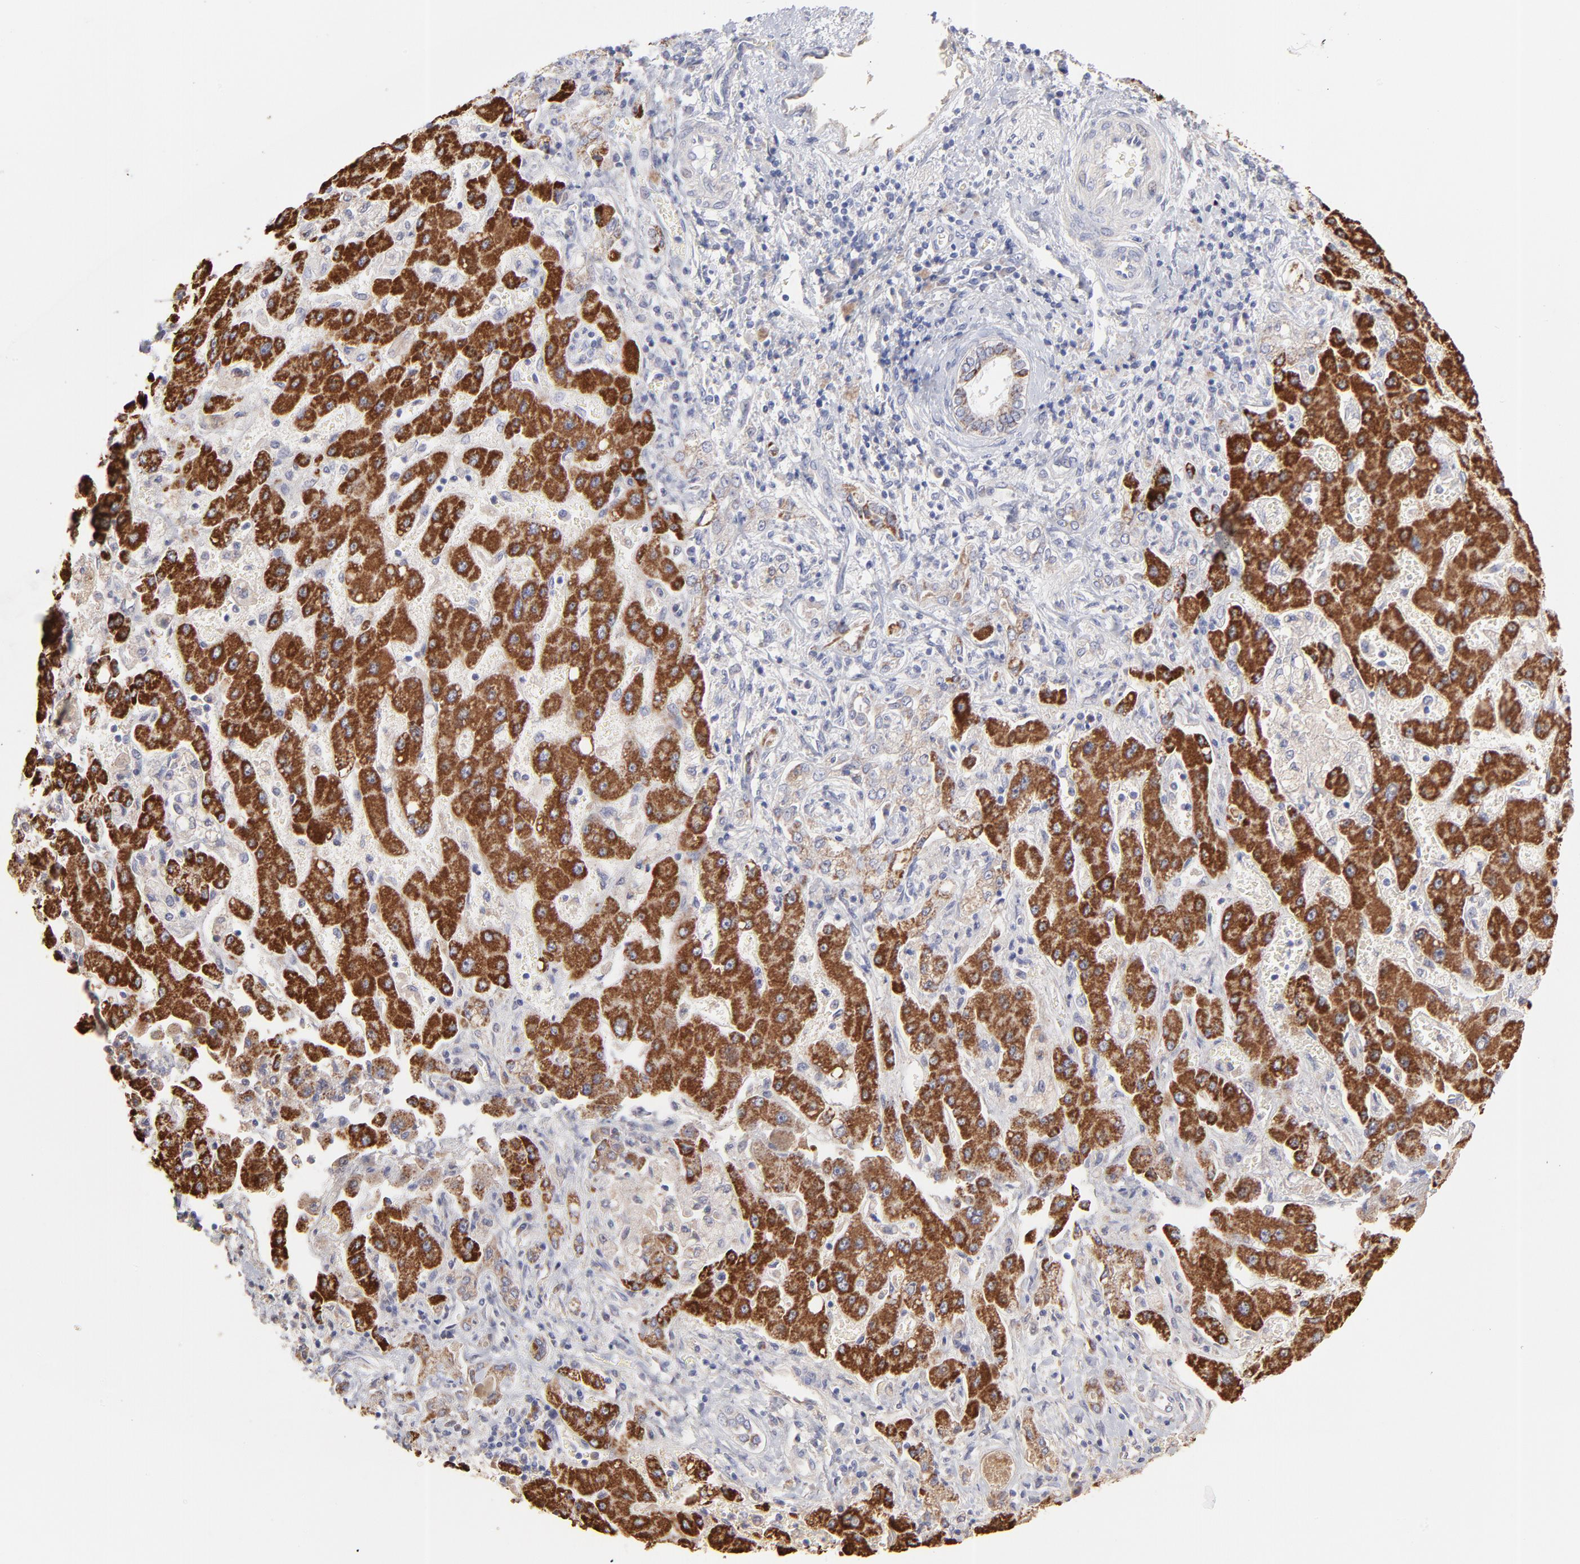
{"staining": {"intensity": "weak", "quantity": ">75%", "location": "cytoplasmic/membranous"}, "tissue": "liver cancer", "cell_type": "Tumor cells", "image_type": "cancer", "snomed": [{"axis": "morphology", "description": "Cholangiocarcinoma"}, {"axis": "topography", "description": "Liver"}], "caption": "Protein expression analysis of liver cancer displays weak cytoplasmic/membranous positivity in approximately >75% of tumor cells.", "gene": "TST", "patient": {"sex": "male", "age": 50}}